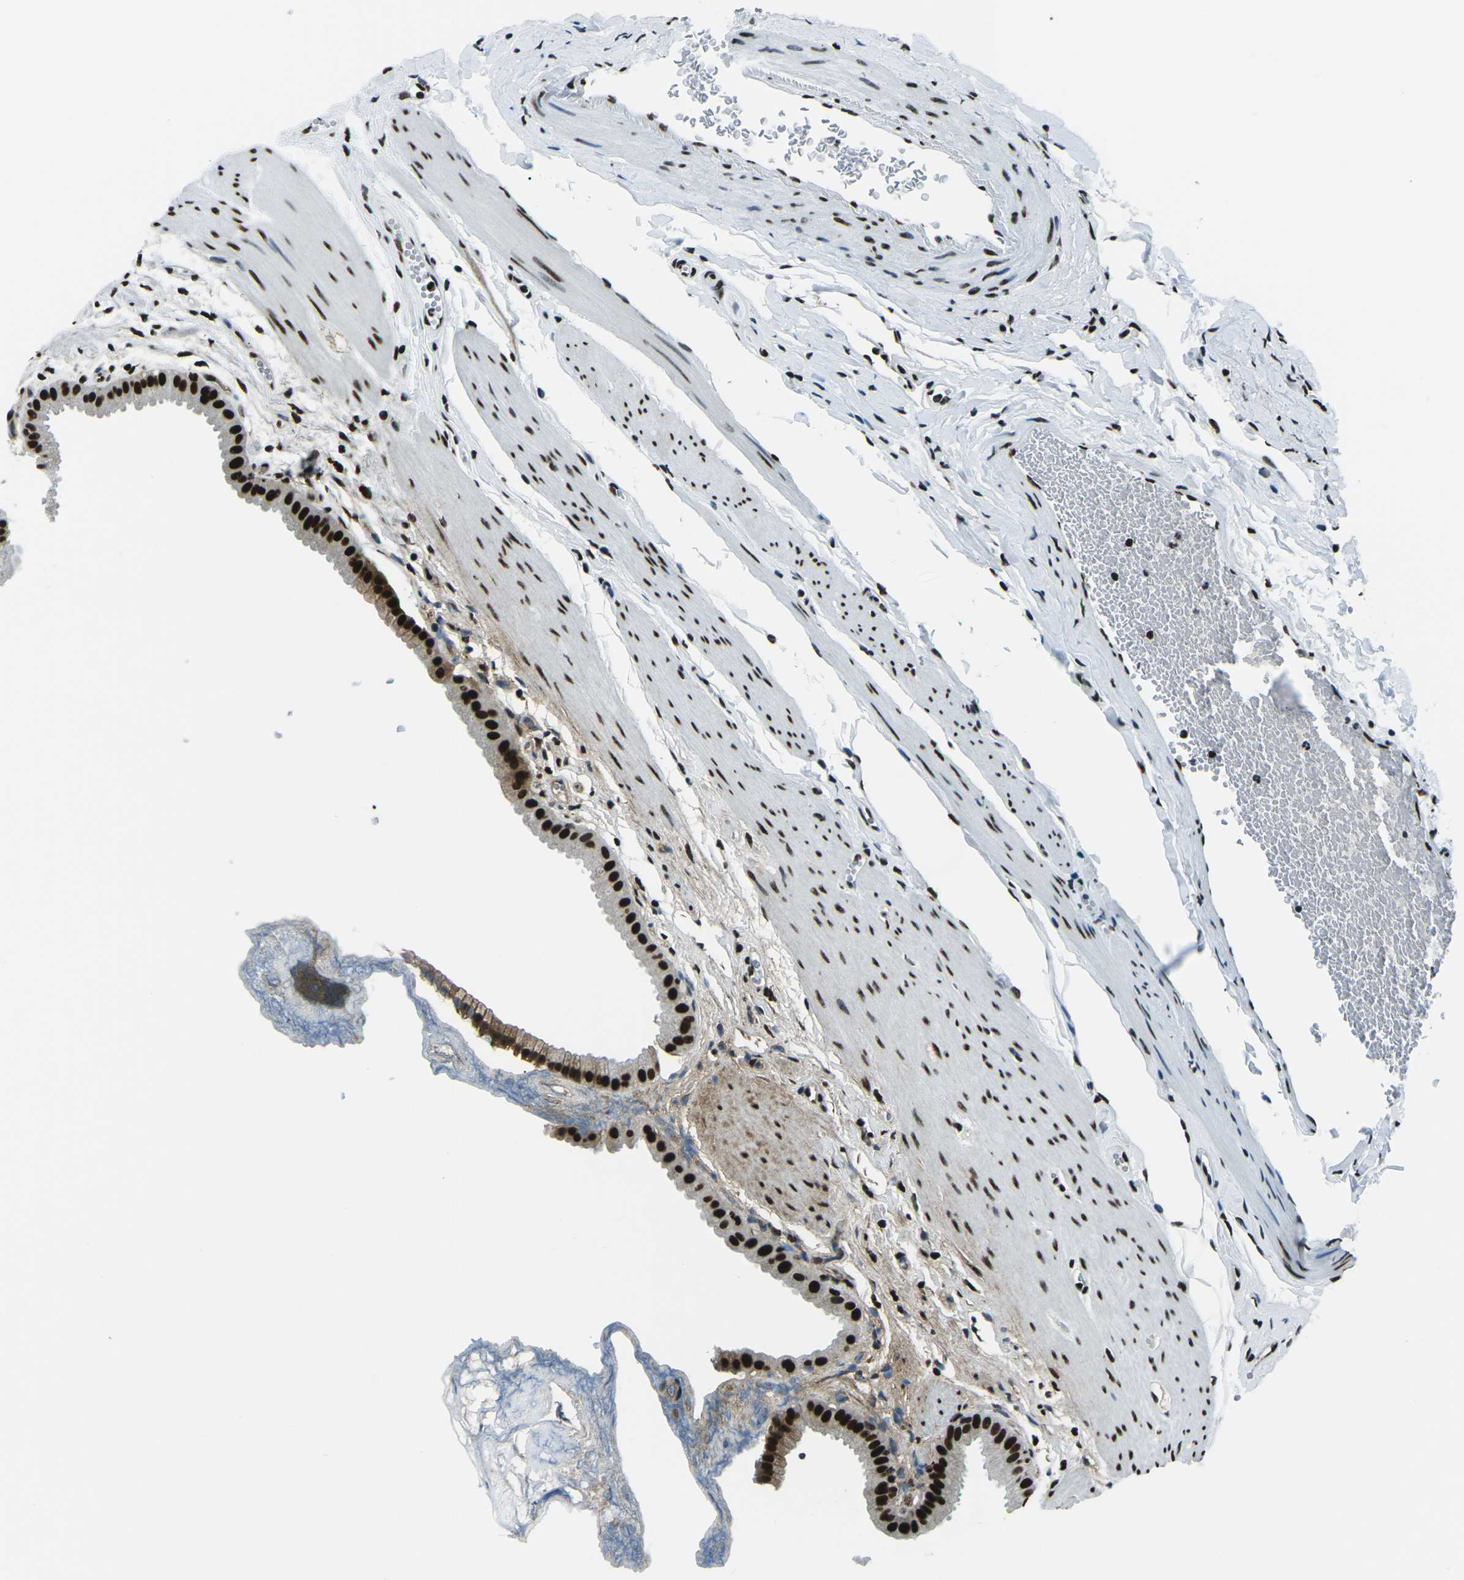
{"staining": {"intensity": "strong", "quantity": ">75%", "location": "nuclear"}, "tissue": "gallbladder", "cell_type": "Glandular cells", "image_type": "normal", "snomed": [{"axis": "morphology", "description": "Normal tissue, NOS"}, {"axis": "topography", "description": "Gallbladder"}], "caption": "This photomicrograph demonstrates immunohistochemistry (IHC) staining of benign human gallbladder, with high strong nuclear expression in about >75% of glandular cells.", "gene": "HNRNPL", "patient": {"sex": "female", "age": 64}}